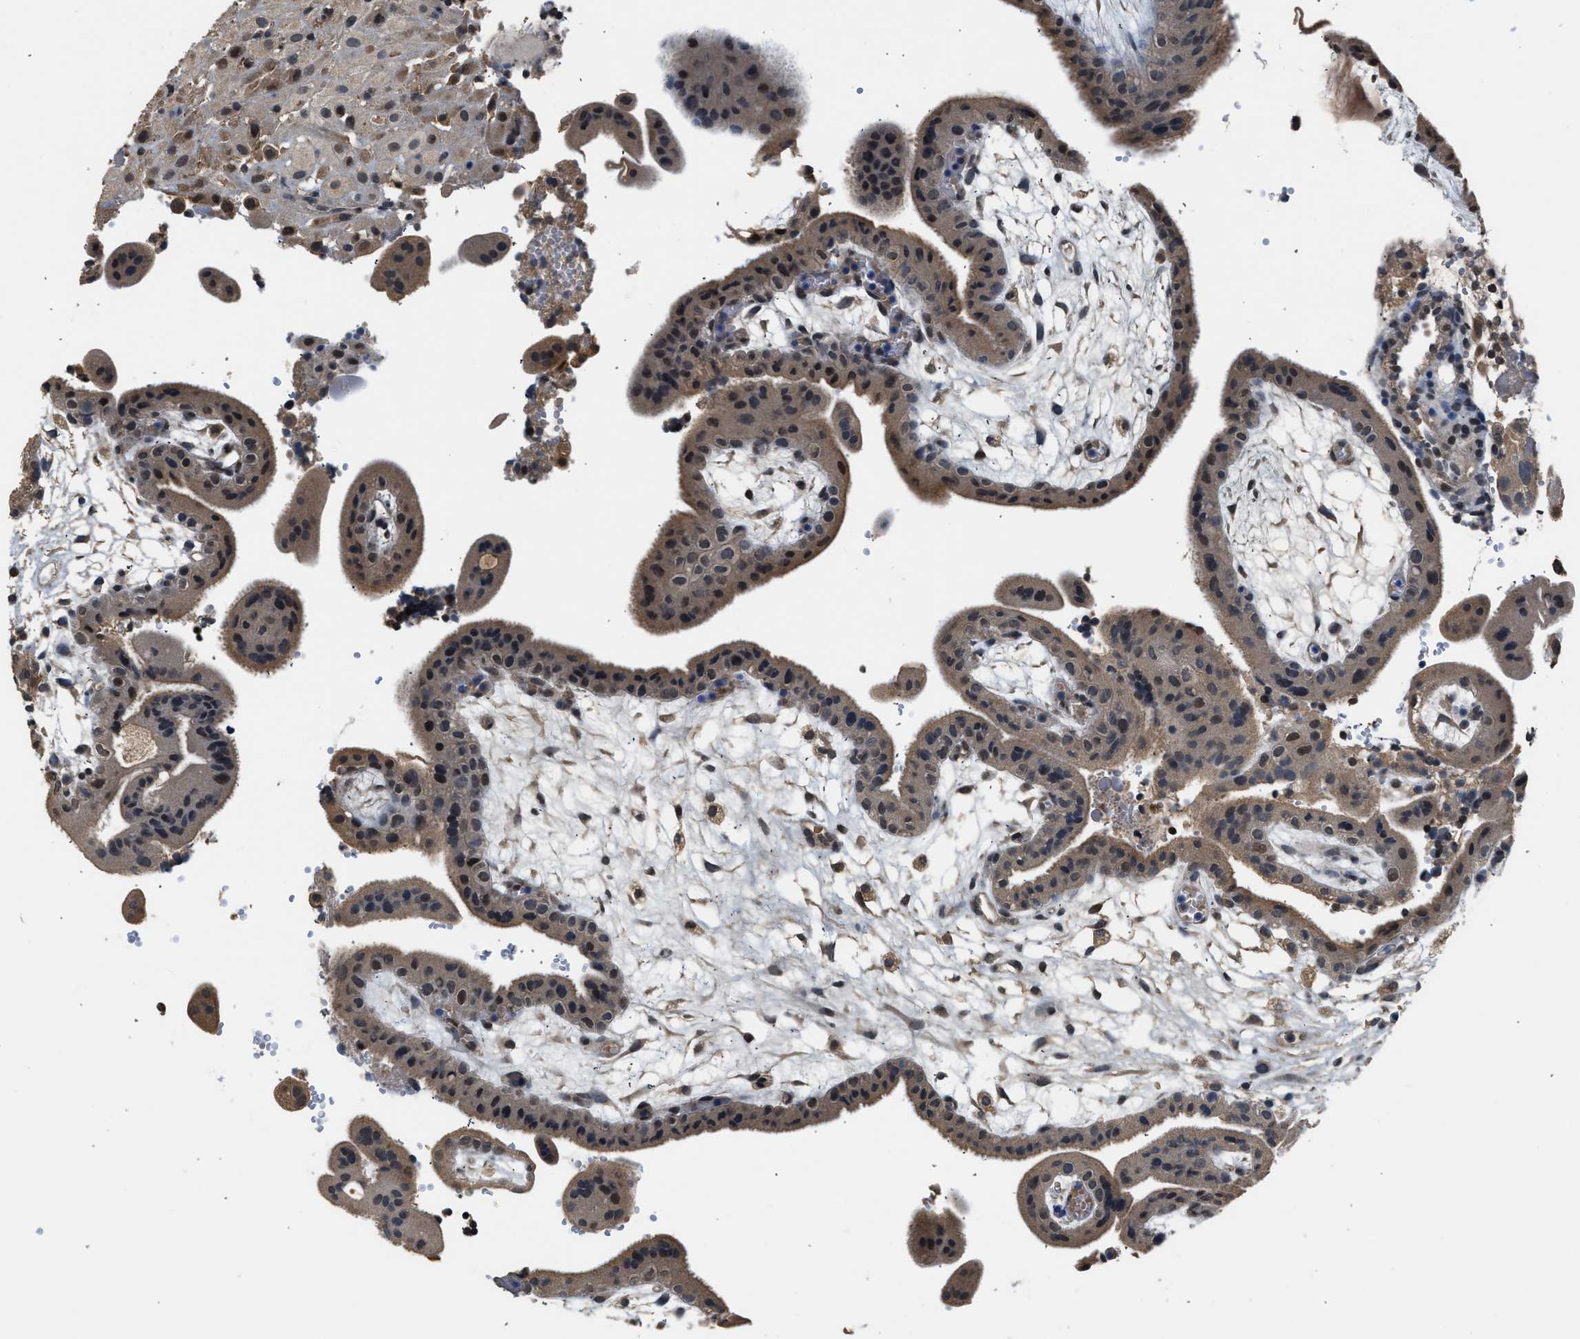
{"staining": {"intensity": "moderate", "quantity": ">75%", "location": "nuclear"}, "tissue": "placenta", "cell_type": "Decidual cells", "image_type": "normal", "snomed": [{"axis": "morphology", "description": "Normal tissue, NOS"}, {"axis": "topography", "description": "Placenta"}], "caption": "A histopathology image of placenta stained for a protein displays moderate nuclear brown staining in decidual cells. (IHC, brightfield microscopy, high magnification).", "gene": "SLC15A4", "patient": {"sex": "female", "age": 18}}